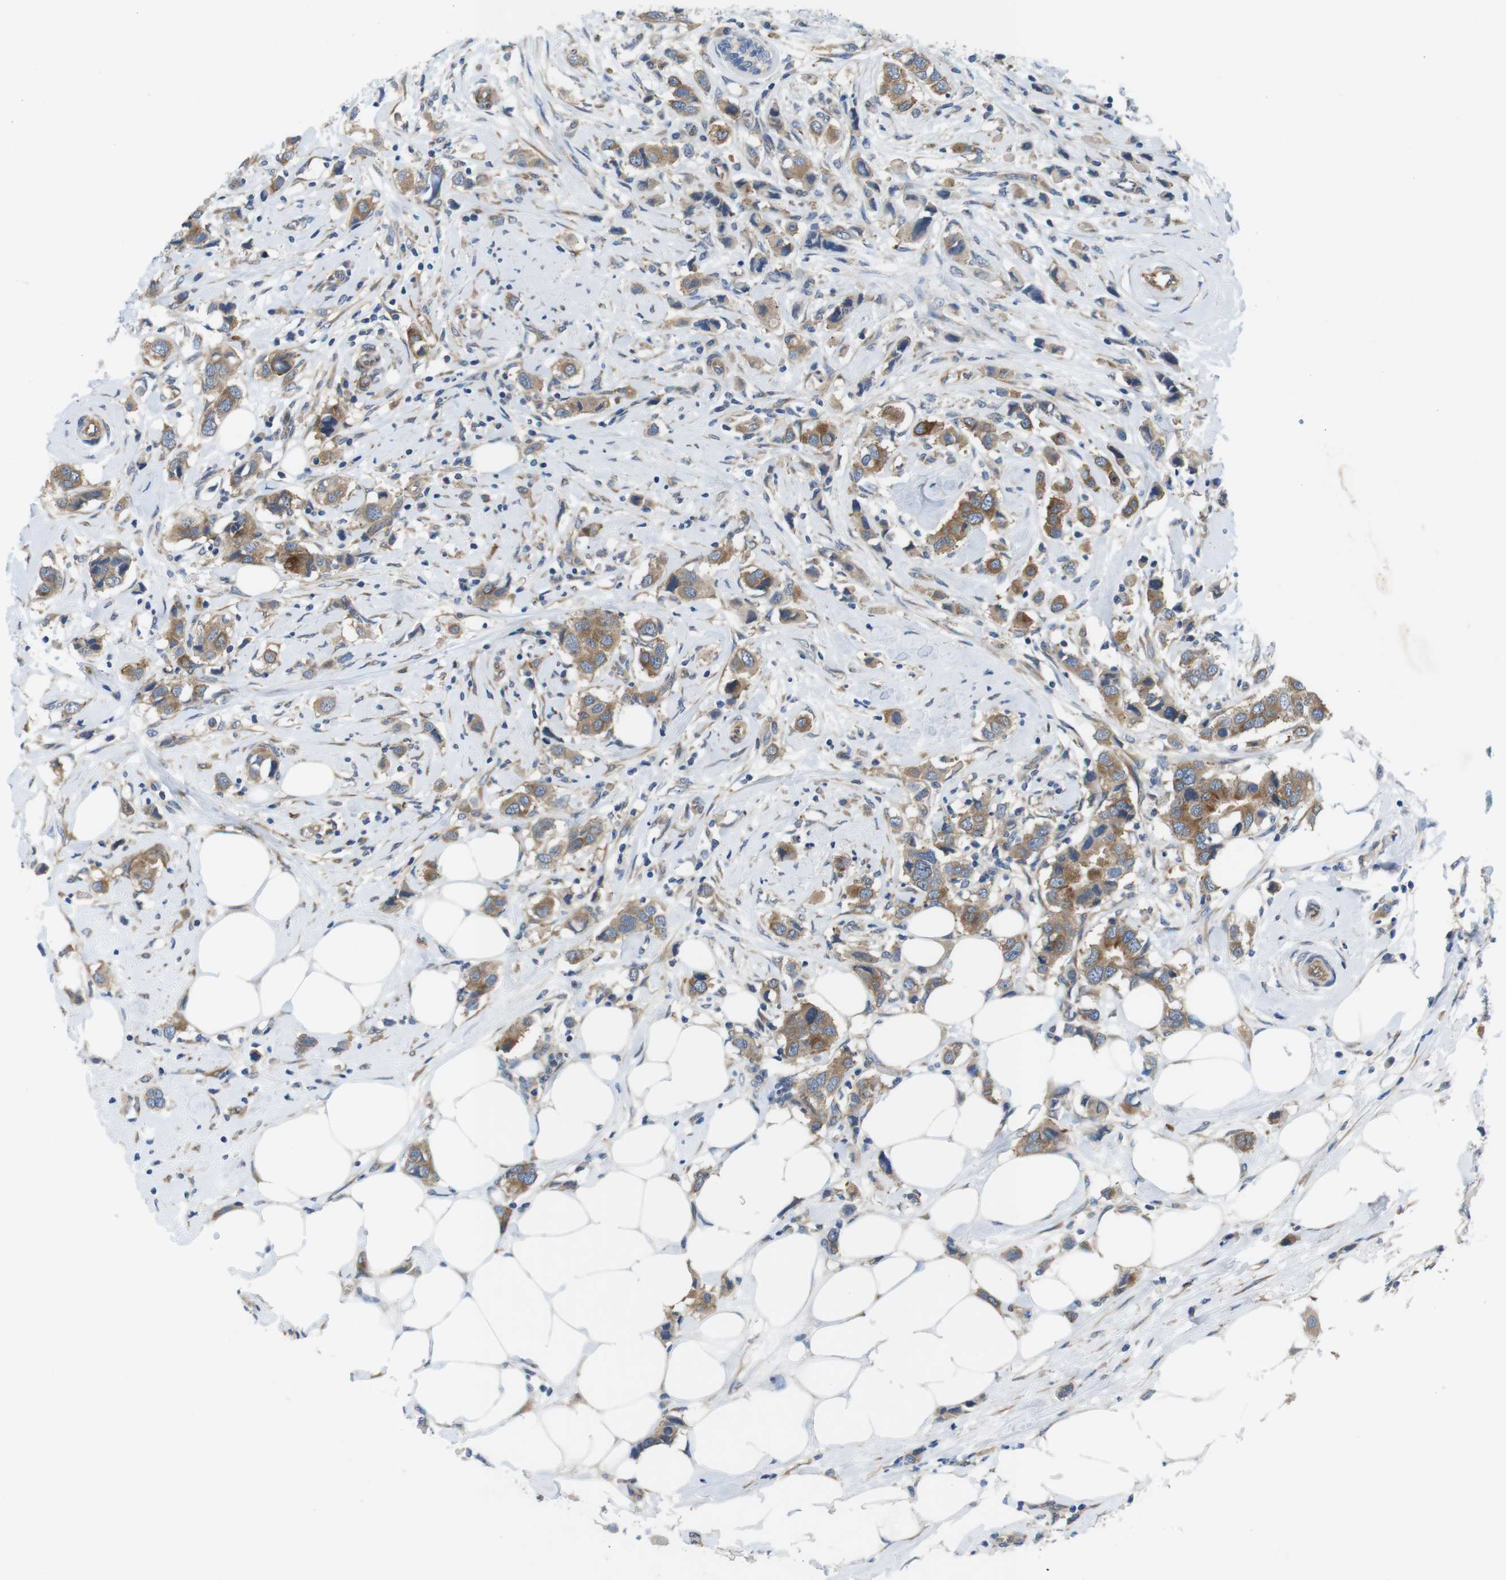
{"staining": {"intensity": "moderate", "quantity": ">75%", "location": "cytoplasmic/membranous"}, "tissue": "breast cancer", "cell_type": "Tumor cells", "image_type": "cancer", "snomed": [{"axis": "morphology", "description": "Normal tissue, NOS"}, {"axis": "morphology", "description": "Duct carcinoma"}, {"axis": "topography", "description": "Breast"}], "caption": "Breast infiltrating ductal carcinoma was stained to show a protein in brown. There is medium levels of moderate cytoplasmic/membranous expression in about >75% of tumor cells.", "gene": "DCLK1", "patient": {"sex": "female", "age": 50}}